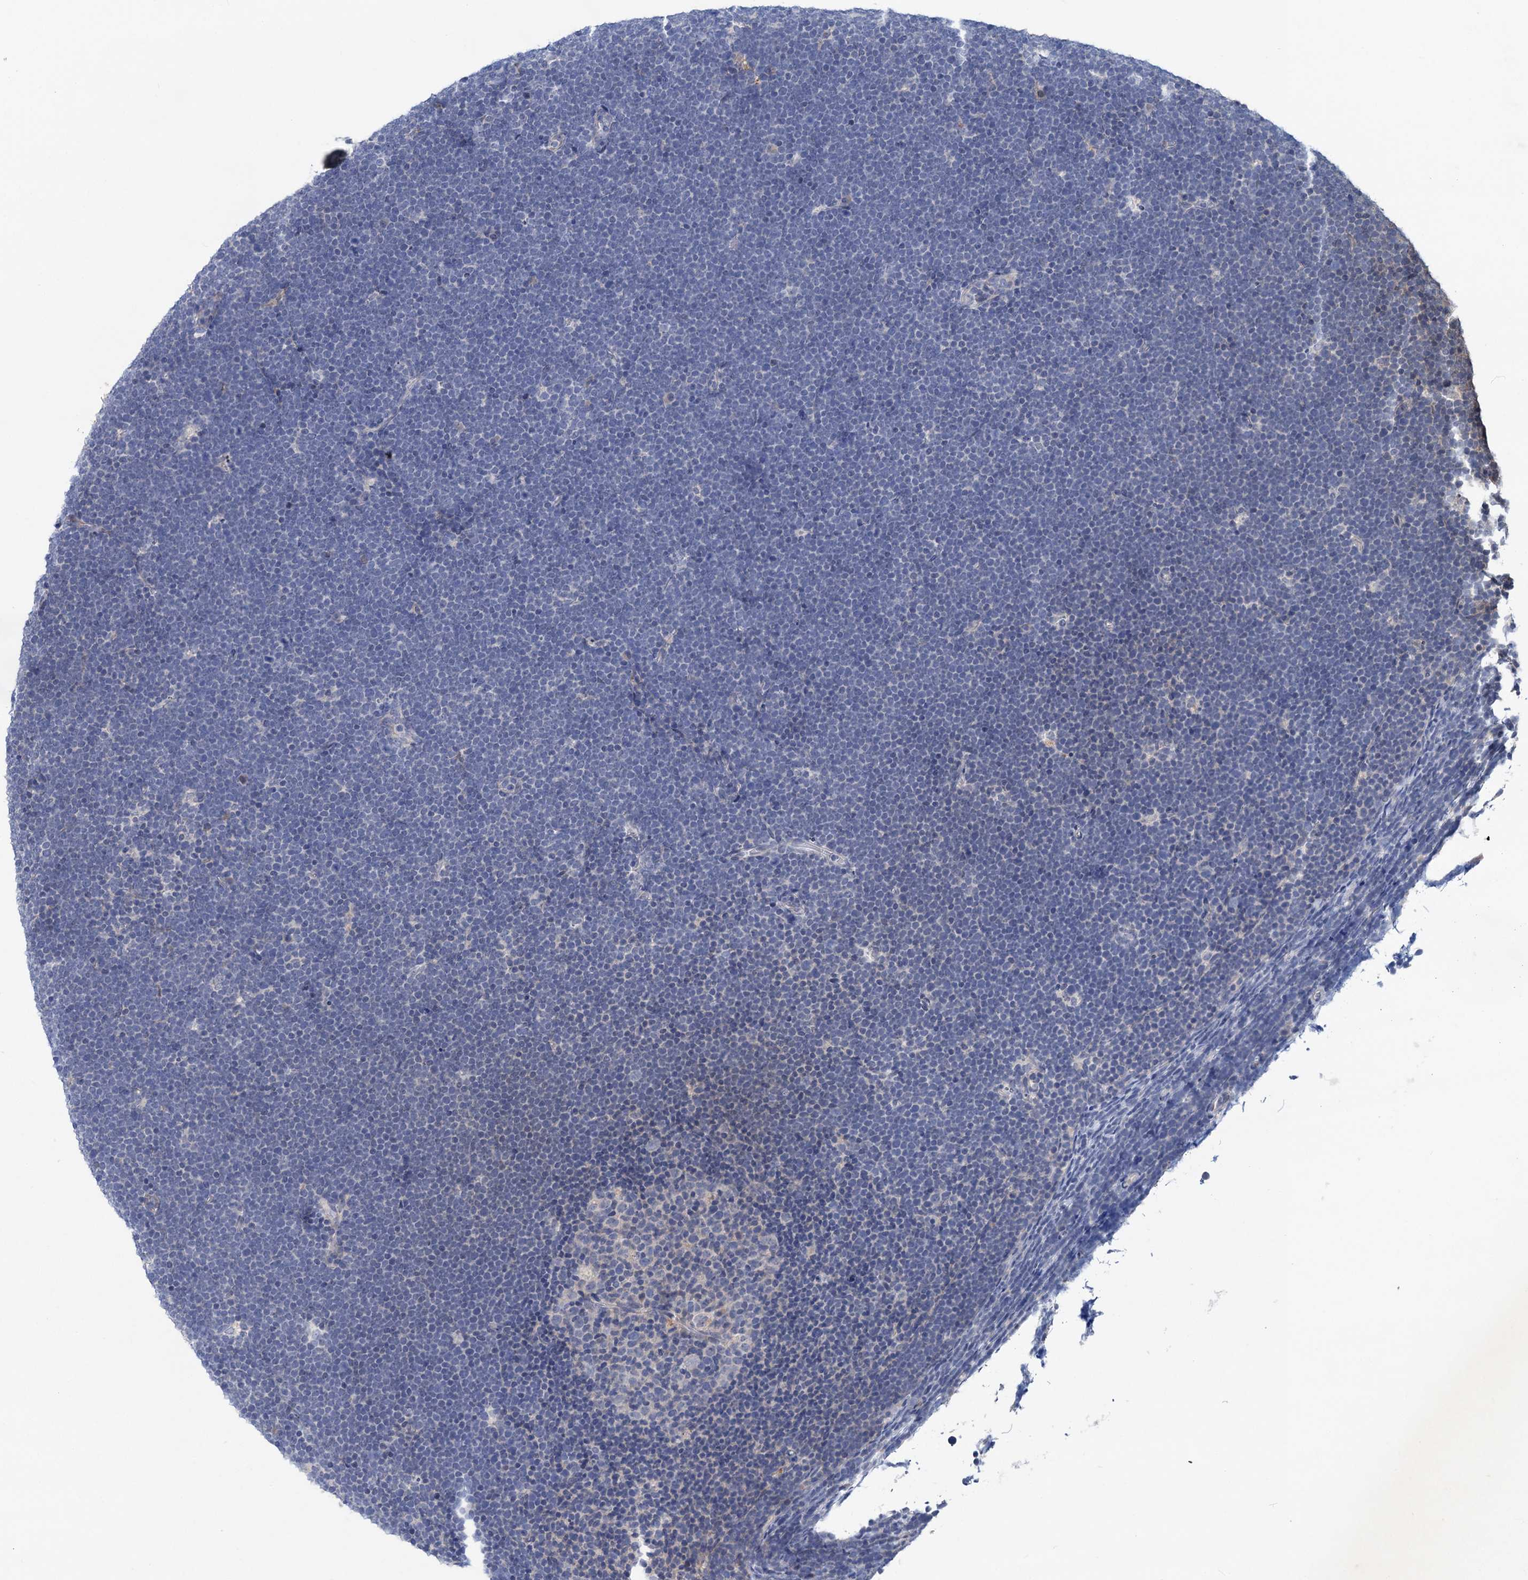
{"staining": {"intensity": "negative", "quantity": "none", "location": "none"}, "tissue": "lymphoma", "cell_type": "Tumor cells", "image_type": "cancer", "snomed": [{"axis": "morphology", "description": "Malignant lymphoma, non-Hodgkin's type, High grade"}, {"axis": "topography", "description": "Lymph node"}], "caption": "Protein analysis of lymphoma reveals no significant expression in tumor cells.", "gene": "UBR1", "patient": {"sex": "male", "age": 13}}